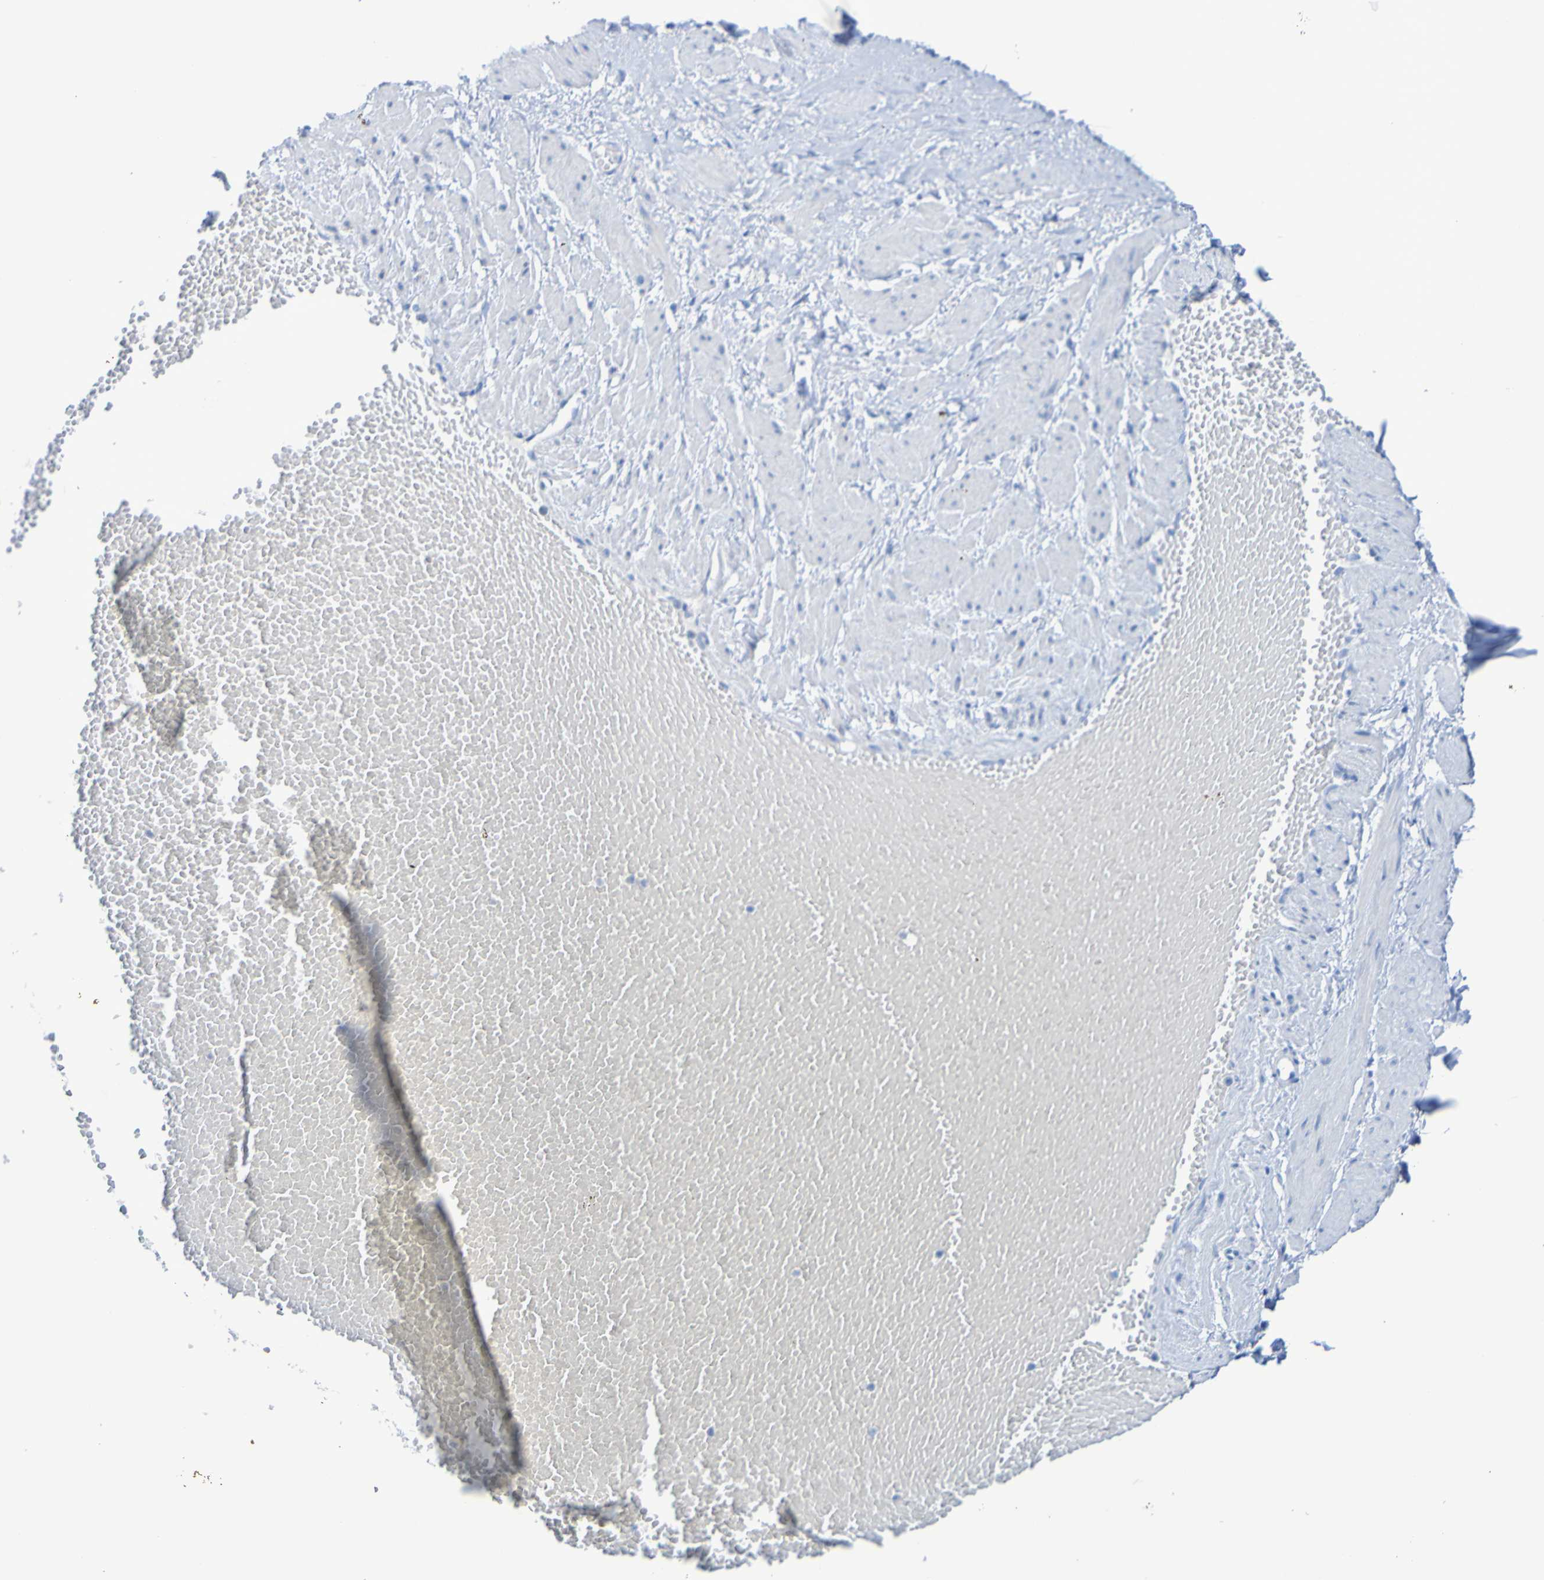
{"staining": {"intensity": "negative", "quantity": "none", "location": "none"}, "tissue": "adipose tissue", "cell_type": "Adipocytes", "image_type": "normal", "snomed": [{"axis": "morphology", "description": "Normal tissue, NOS"}, {"axis": "topography", "description": "Soft tissue"}, {"axis": "topography", "description": "Vascular tissue"}], "caption": "Micrograph shows no significant protein staining in adipocytes of unremarkable adipose tissue. (DAB (3,3'-diaminobenzidine) IHC with hematoxylin counter stain).", "gene": "ACMSD", "patient": {"sex": "female", "age": 35}}